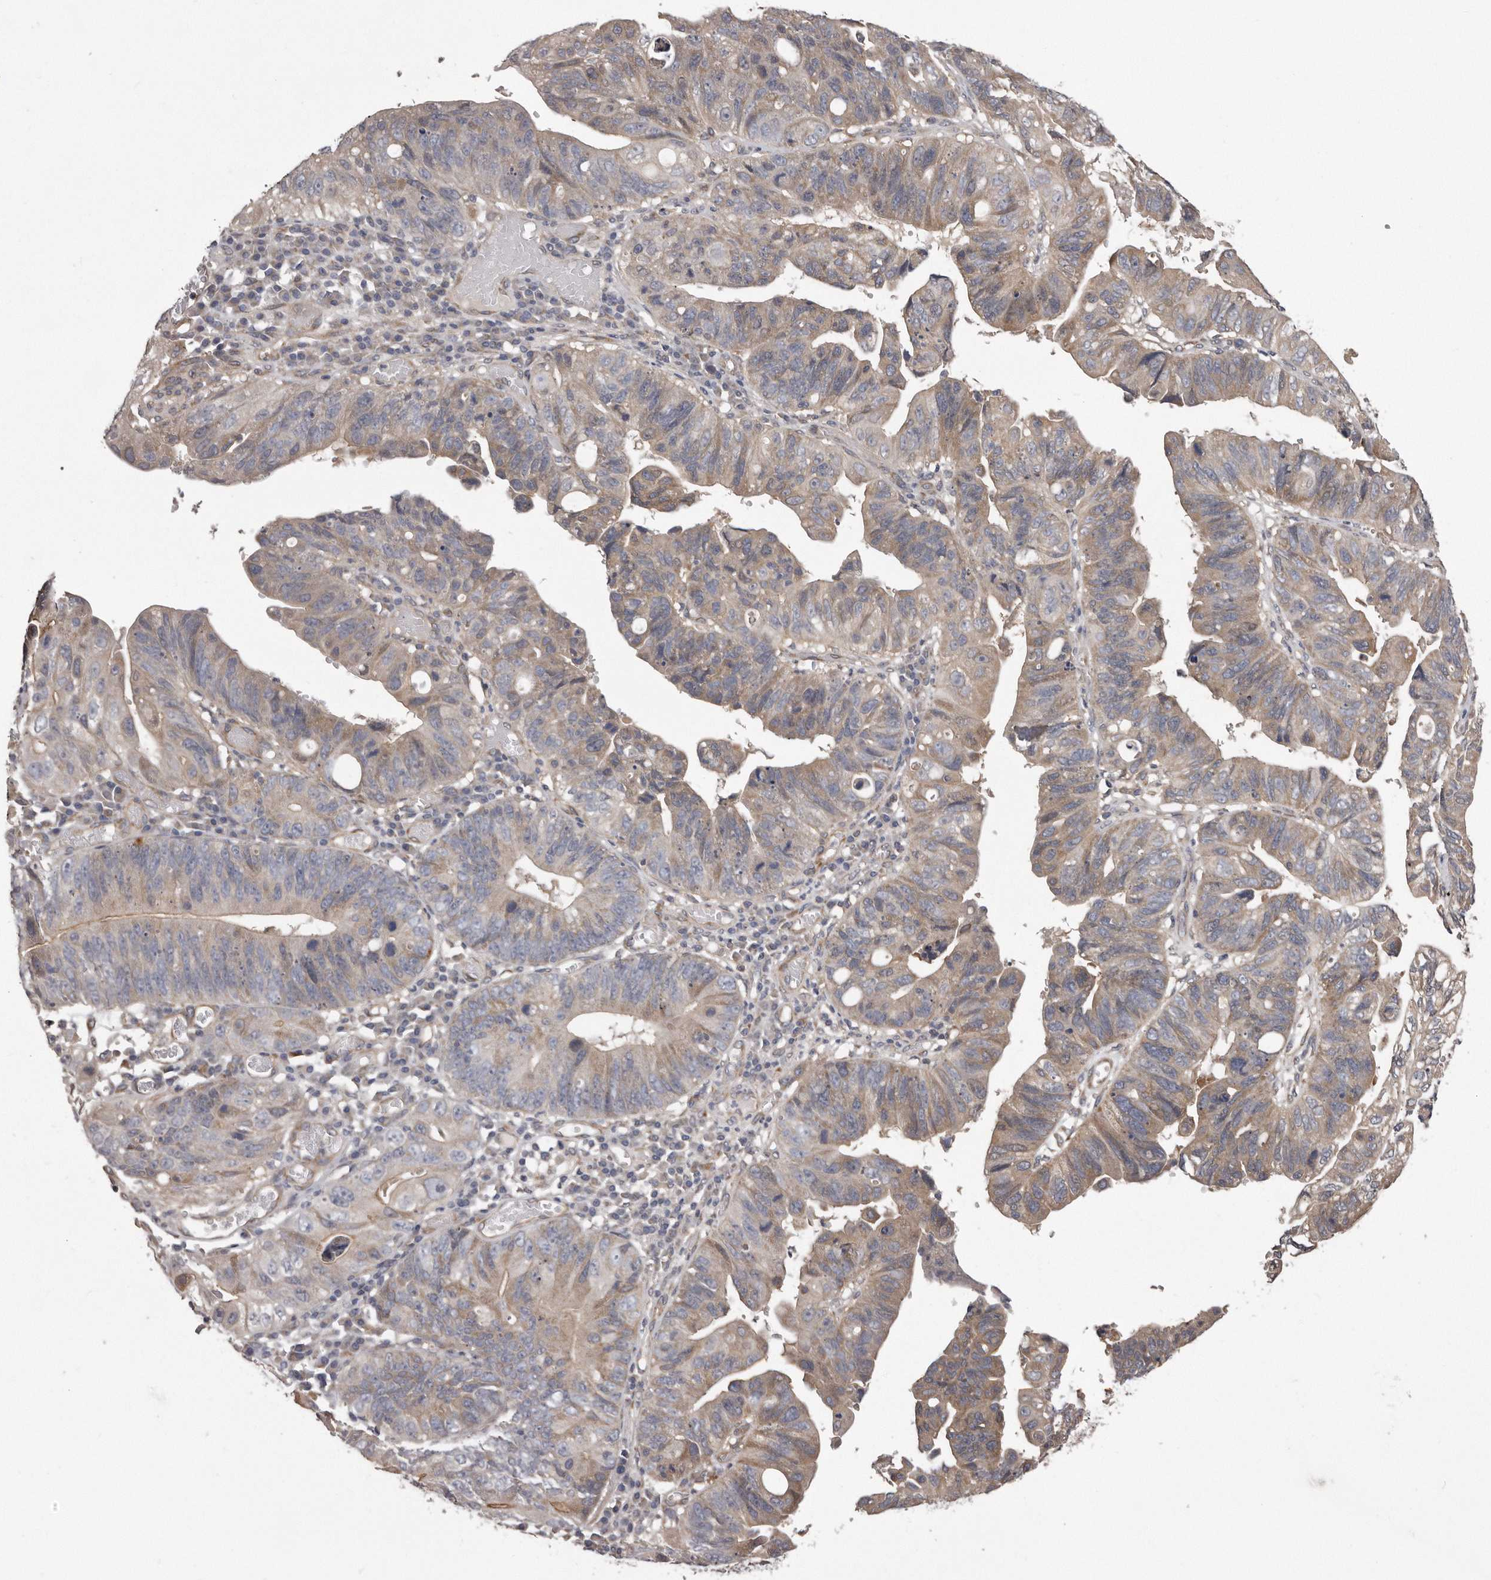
{"staining": {"intensity": "weak", "quantity": "25%-75%", "location": "cytoplasmic/membranous"}, "tissue": "stomach cancer", "cell_type": "Tumor cells", "image_type": "cancer", "snomed": [{"axis": "morphology", "description": "Adenocarcinoma, NOS"}, {"axis": "topography", "description": "Stomach"}], "caption": "Human stomach adenocarcinoma stained with a brown dye exhibits weak cytoplasmic/membranous positive expression in approximately 25%-75% of tumor cells.", "gene": "ARMCX1", "patient": {"sex": "male", "age": 59}}